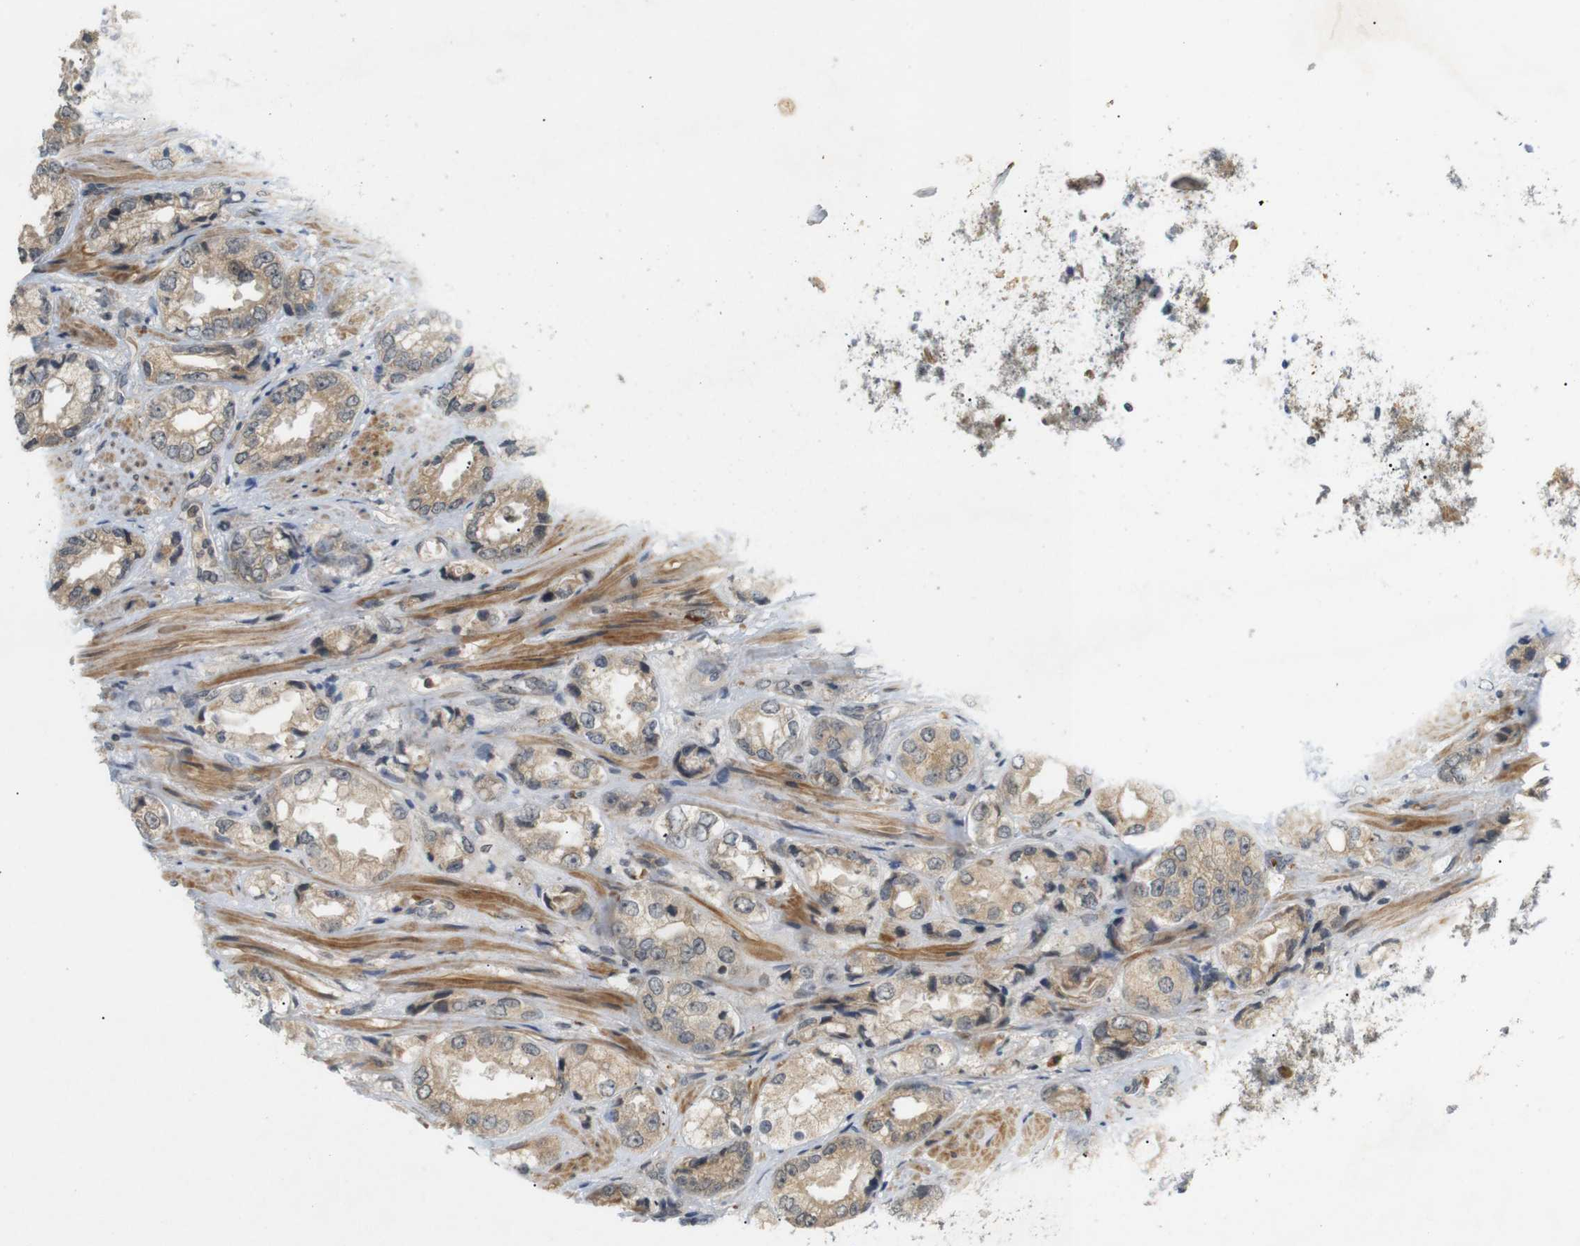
{"staining": {"intensity": "weak", "quantity": ">75%", "location": "cytoplasmic/membranous"}, "tissue": "prostate cancer", "cell_type": "Tumor cells", "image_type": "cancer", "snomed": [{"axis": "morphology", "description": "Adenocarcinoma, High grade"}, {"axis": "topography", "description": "Prostate"}], "caption": "Tumor cells display low levels of weak cytoplasmic/membranous expression in about >75% of cells in human prostate cancer.", "gene": "SOCS6", "patient": {"sex": "male", "age": 61}}